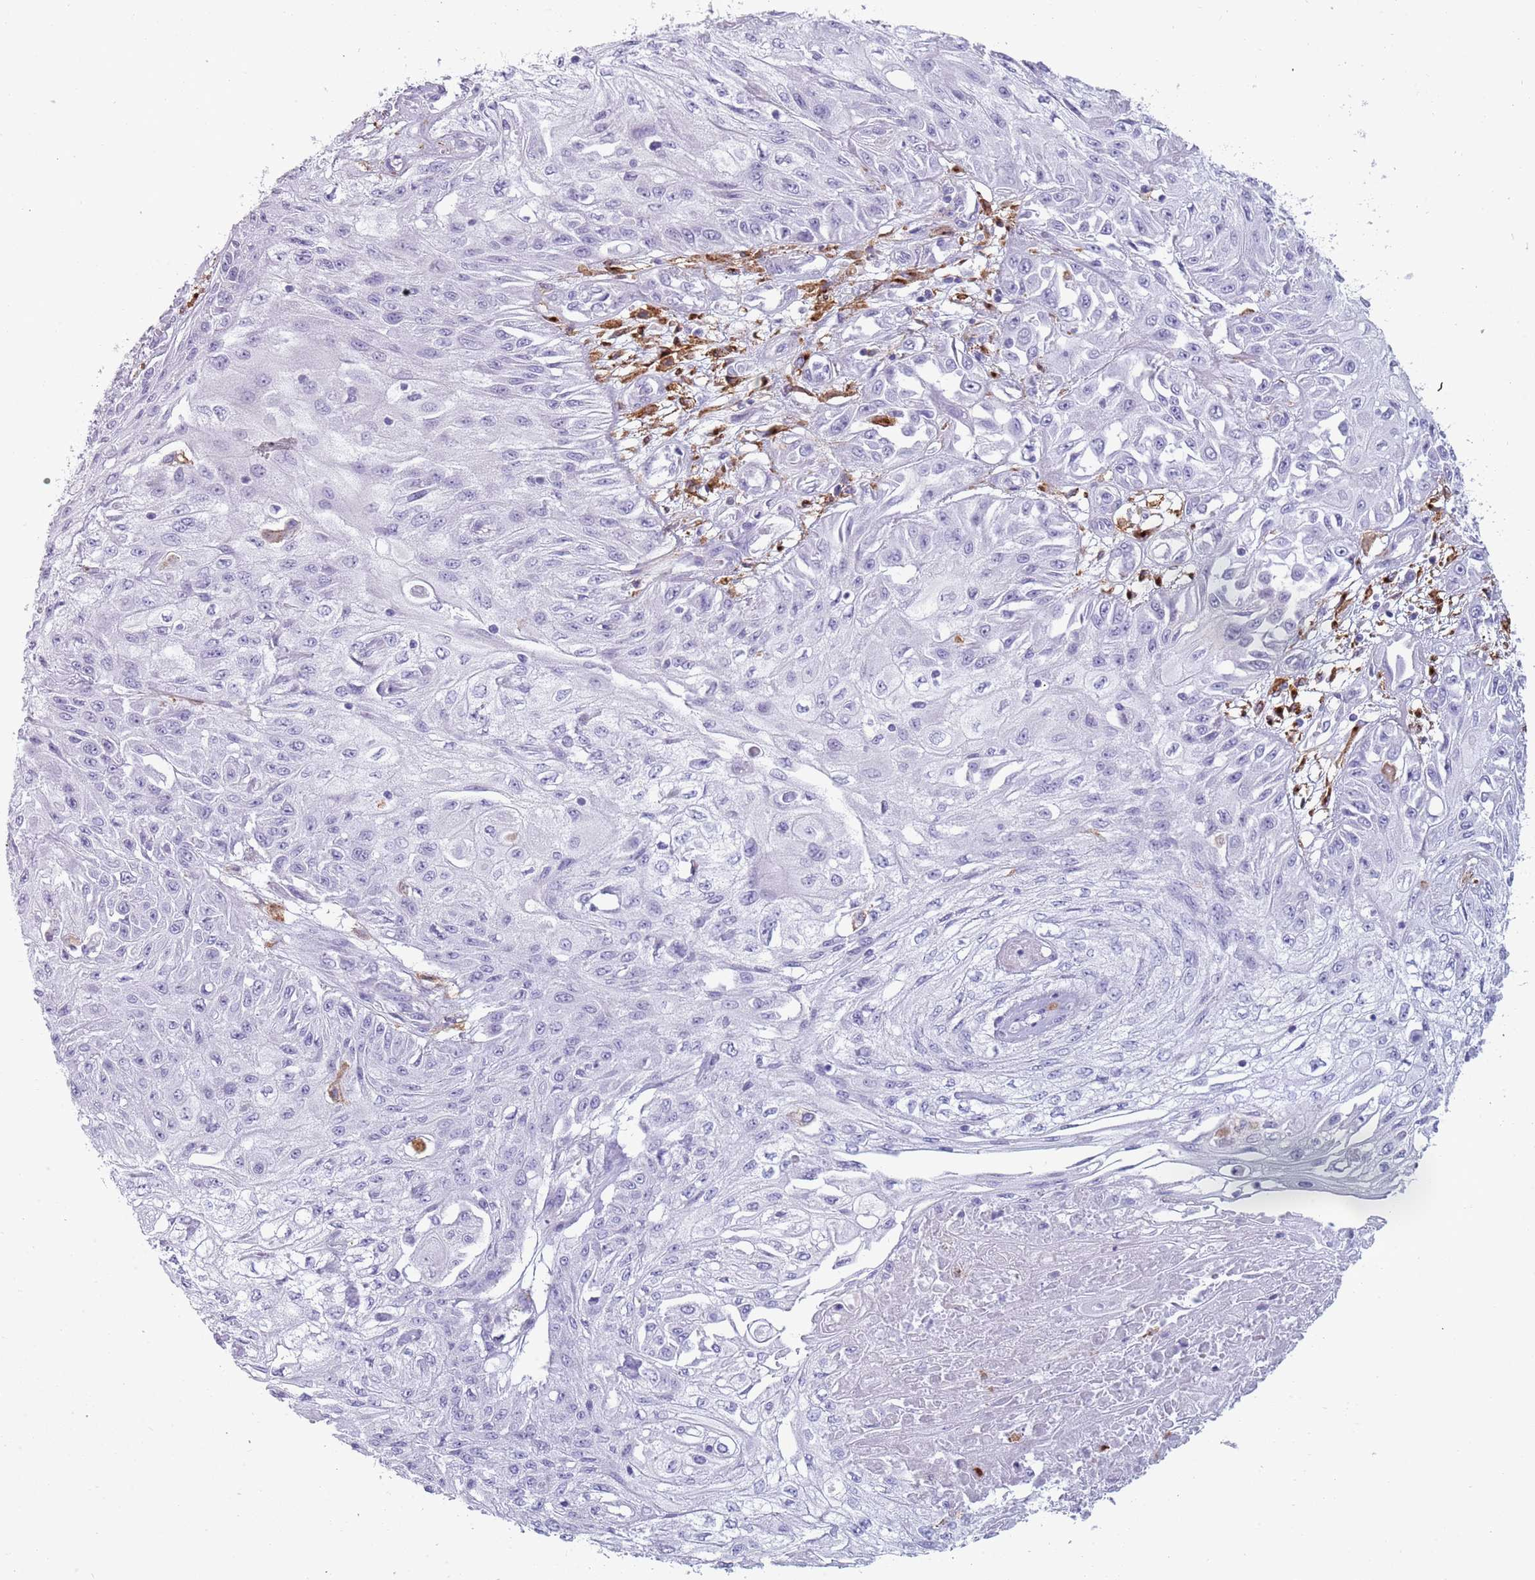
{"staining": {"intensity": "negative", "quantity": "none", "location": "none"}, "tissue": "skin cancer", "cell_type": "Tumor cells", "image_type": "cancer", "snomed": [{"axis": "morphology", "description": "Squamous cell carcinoma, NOS"}, {"axis": "morphology", "description": "Squamous cell carcinoma, metastatic, NOS"}, {"axis": "topography", "description": "Skin"}, {"axis": "topography", "description": "Lymph node"}], "caption": "Immunohistochemical staining of skin squamous cell carcinoma exhibits no significant positivity in tumor cells.", "gene": "COLEC12", "patient": {"sex": "male", "age": 75}}